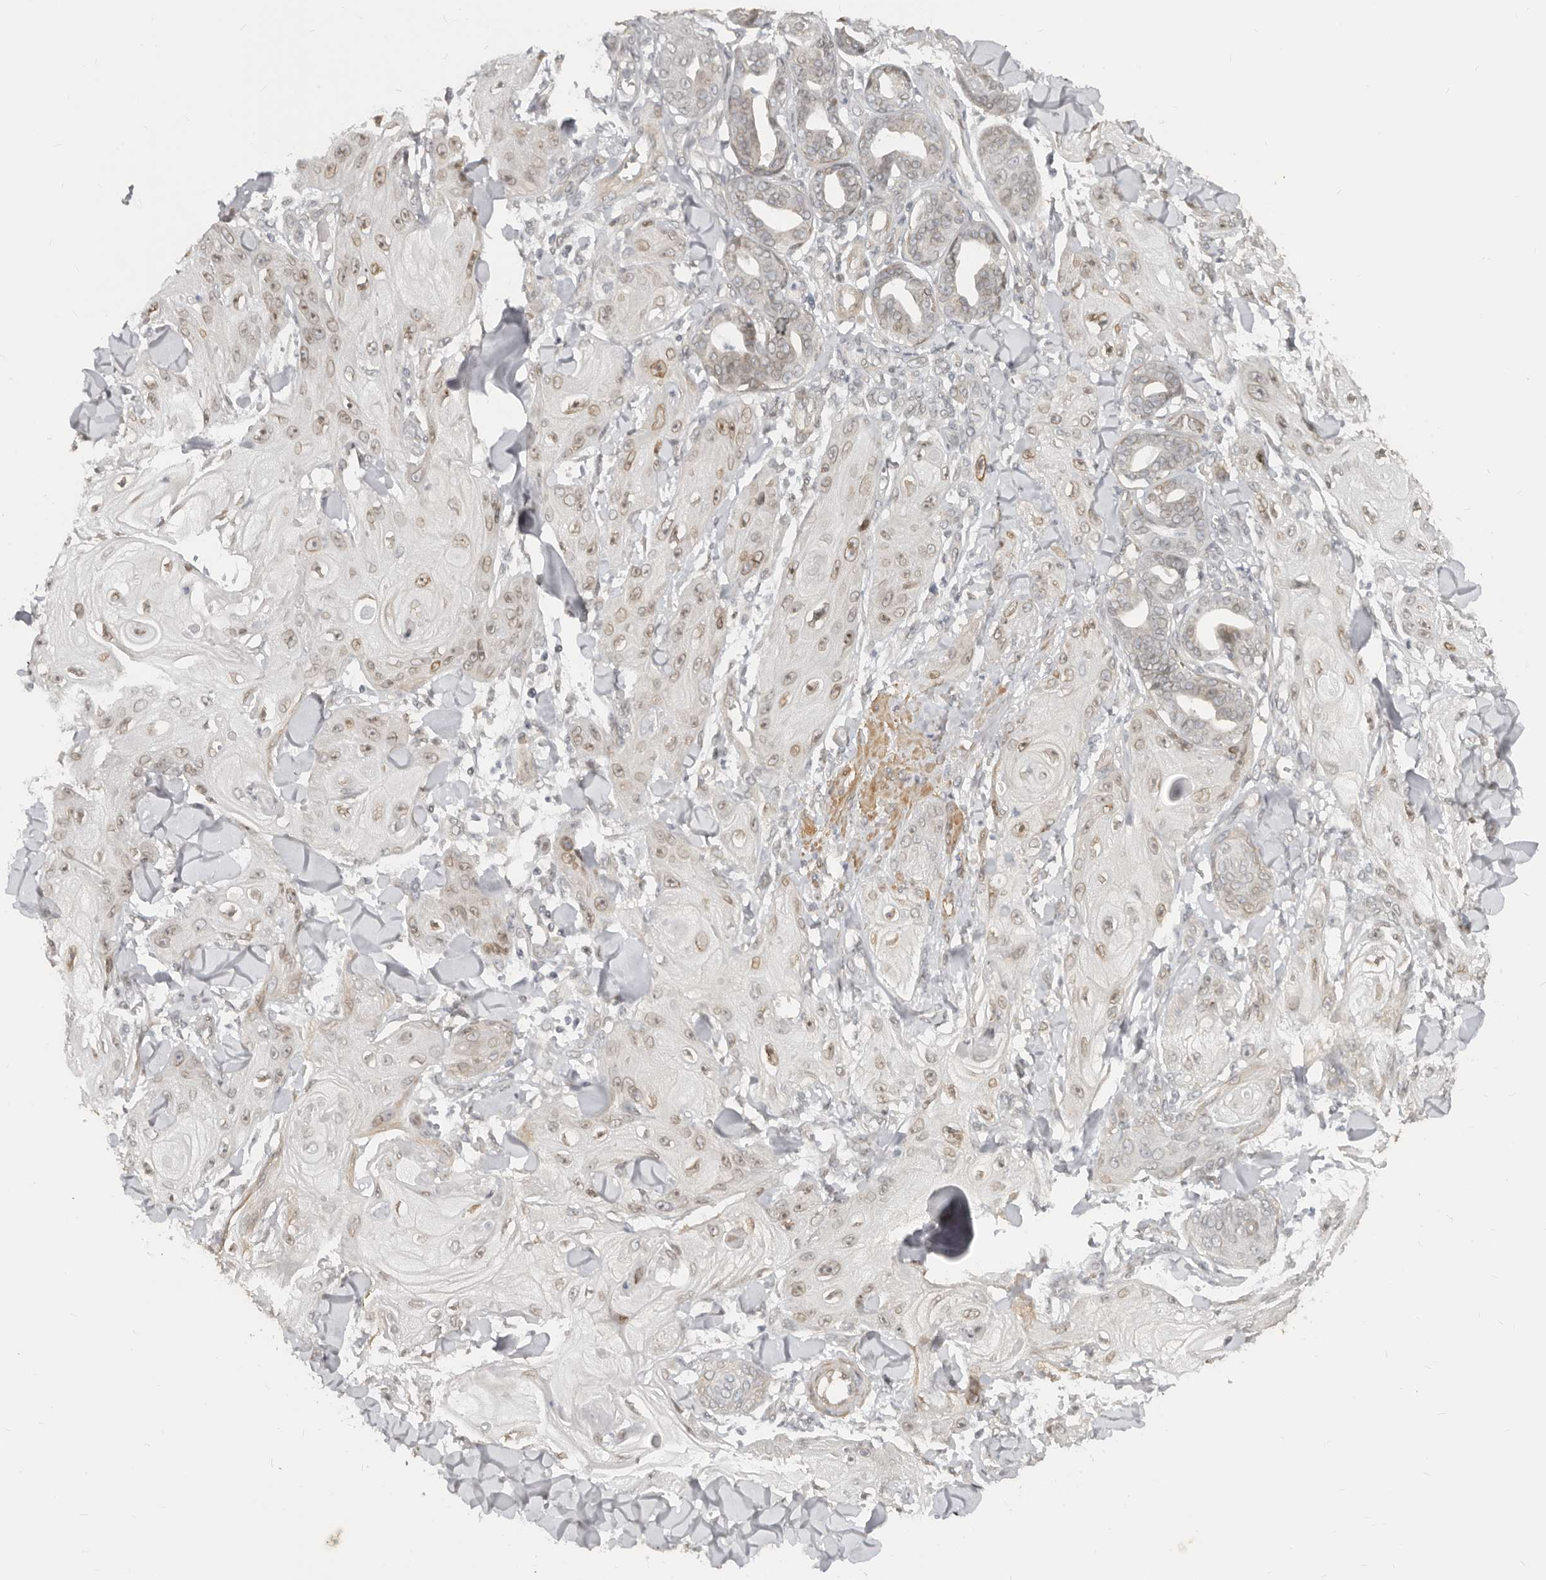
{"staining": {"intensity": "weak", "quantity": ">75%", "location": "cytoplasmic/membranous,nuclear"}, "tissue": "skin cancer", "cell_type": "Tumor cells", "image_type": "cancer", "snomed": [{"axis": "morphology", "description": "Squamous cell carcinoma, NOS"}, {"axis": "topography", "description": "Skin"}], "caption": "This histopathology image displays immunohistochemistry staining of skin cancer (squamous cell carcinoma), with low weak cytoplasmic/membranous and nuclear expression in about >75% of tumor cells.", "gene": "NUP153", "patient": {"sex": "male", "age": 74}}